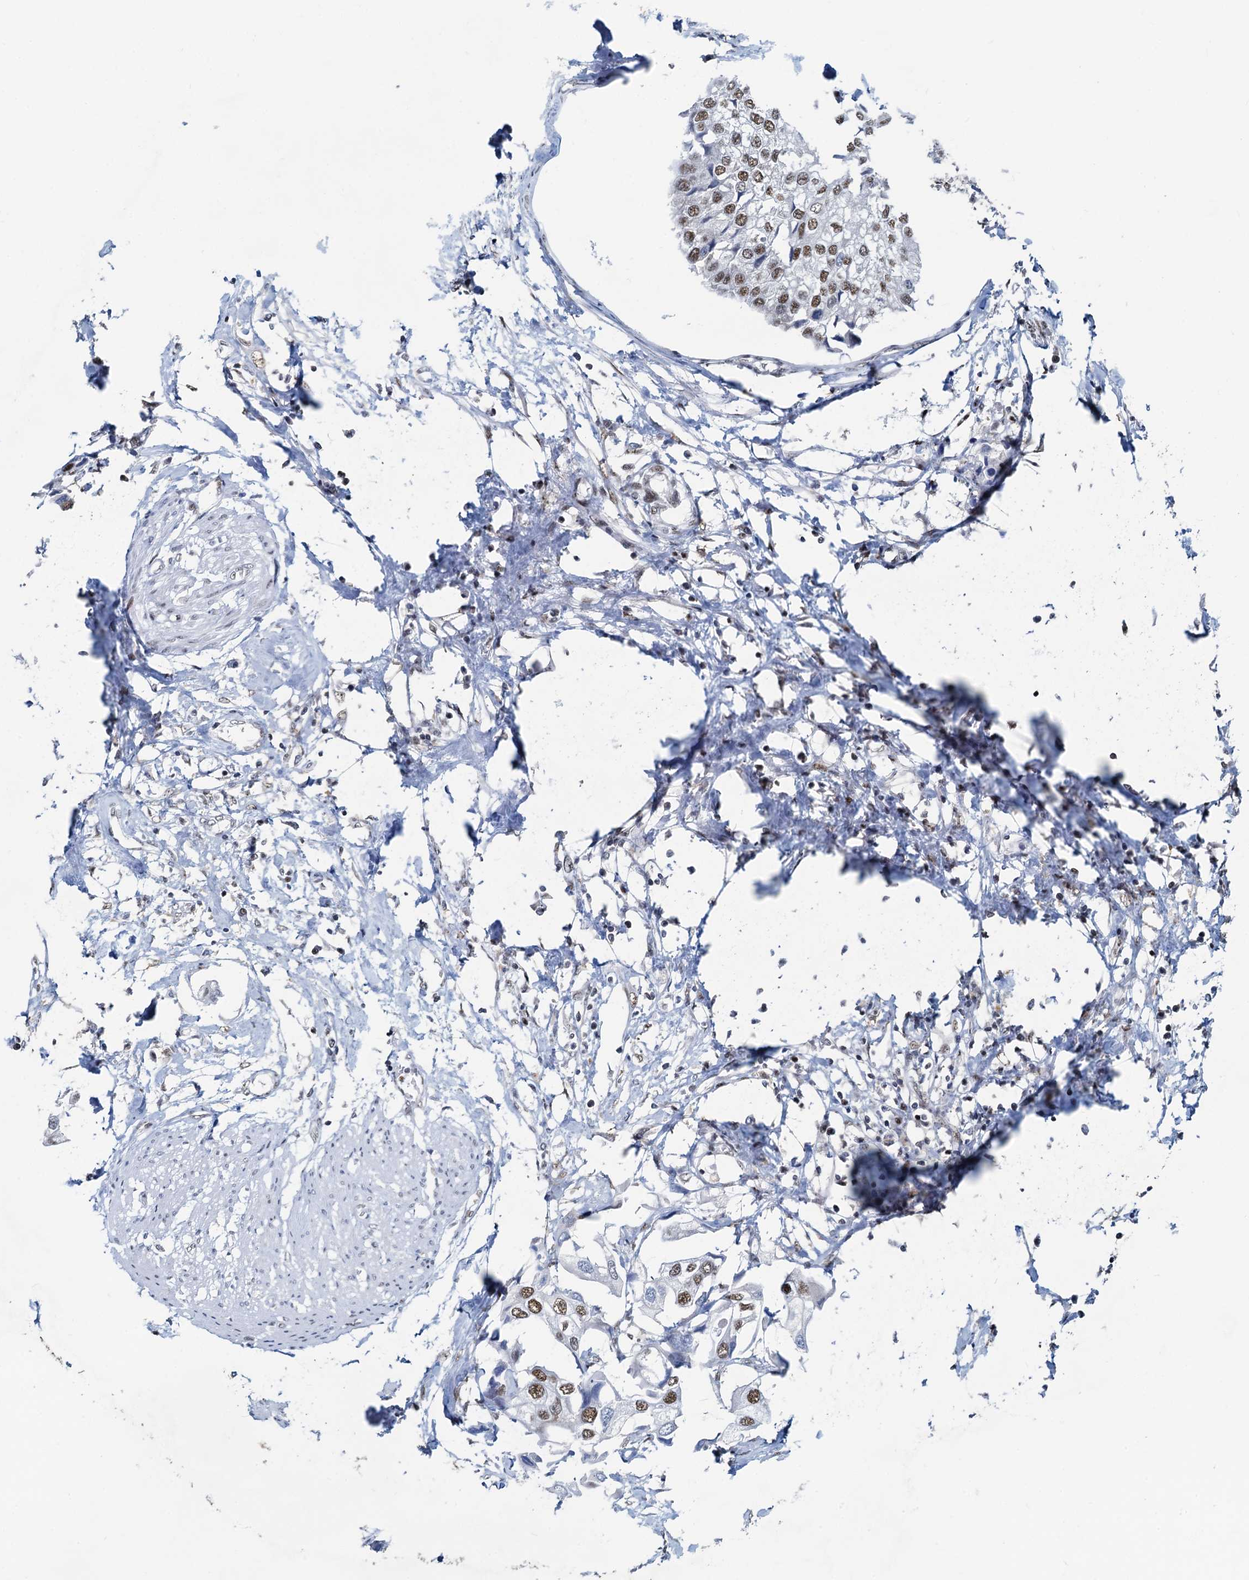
{"staining": {"intensity": "moderate", "quantity": ">75%", "location": "nuclear"}, "tissue": "urothelial cancer", "cell_type": "Tumor cells", "image_type": "cancer", "snomed": [{"axis": "morphology", "description": "Urothelial carcinoma, High grade"}, {"axis": "topography", "description": "Urinary bladder"}], "caption": "Immunohistochemistry (IHC) staining of urothelial cancer, which reveals medium levels of moderate nuclear expression in about >75% of tumor cells indicating moderate nuclear protein staining. The staining was performed using DAB (3,3'-diaminobenzidine) (brown) for protein detection and nuclei were counterstained in hematoxylin (blue).", "gene": "RBM26", "patient": {"sex": "male", "age": 64}}